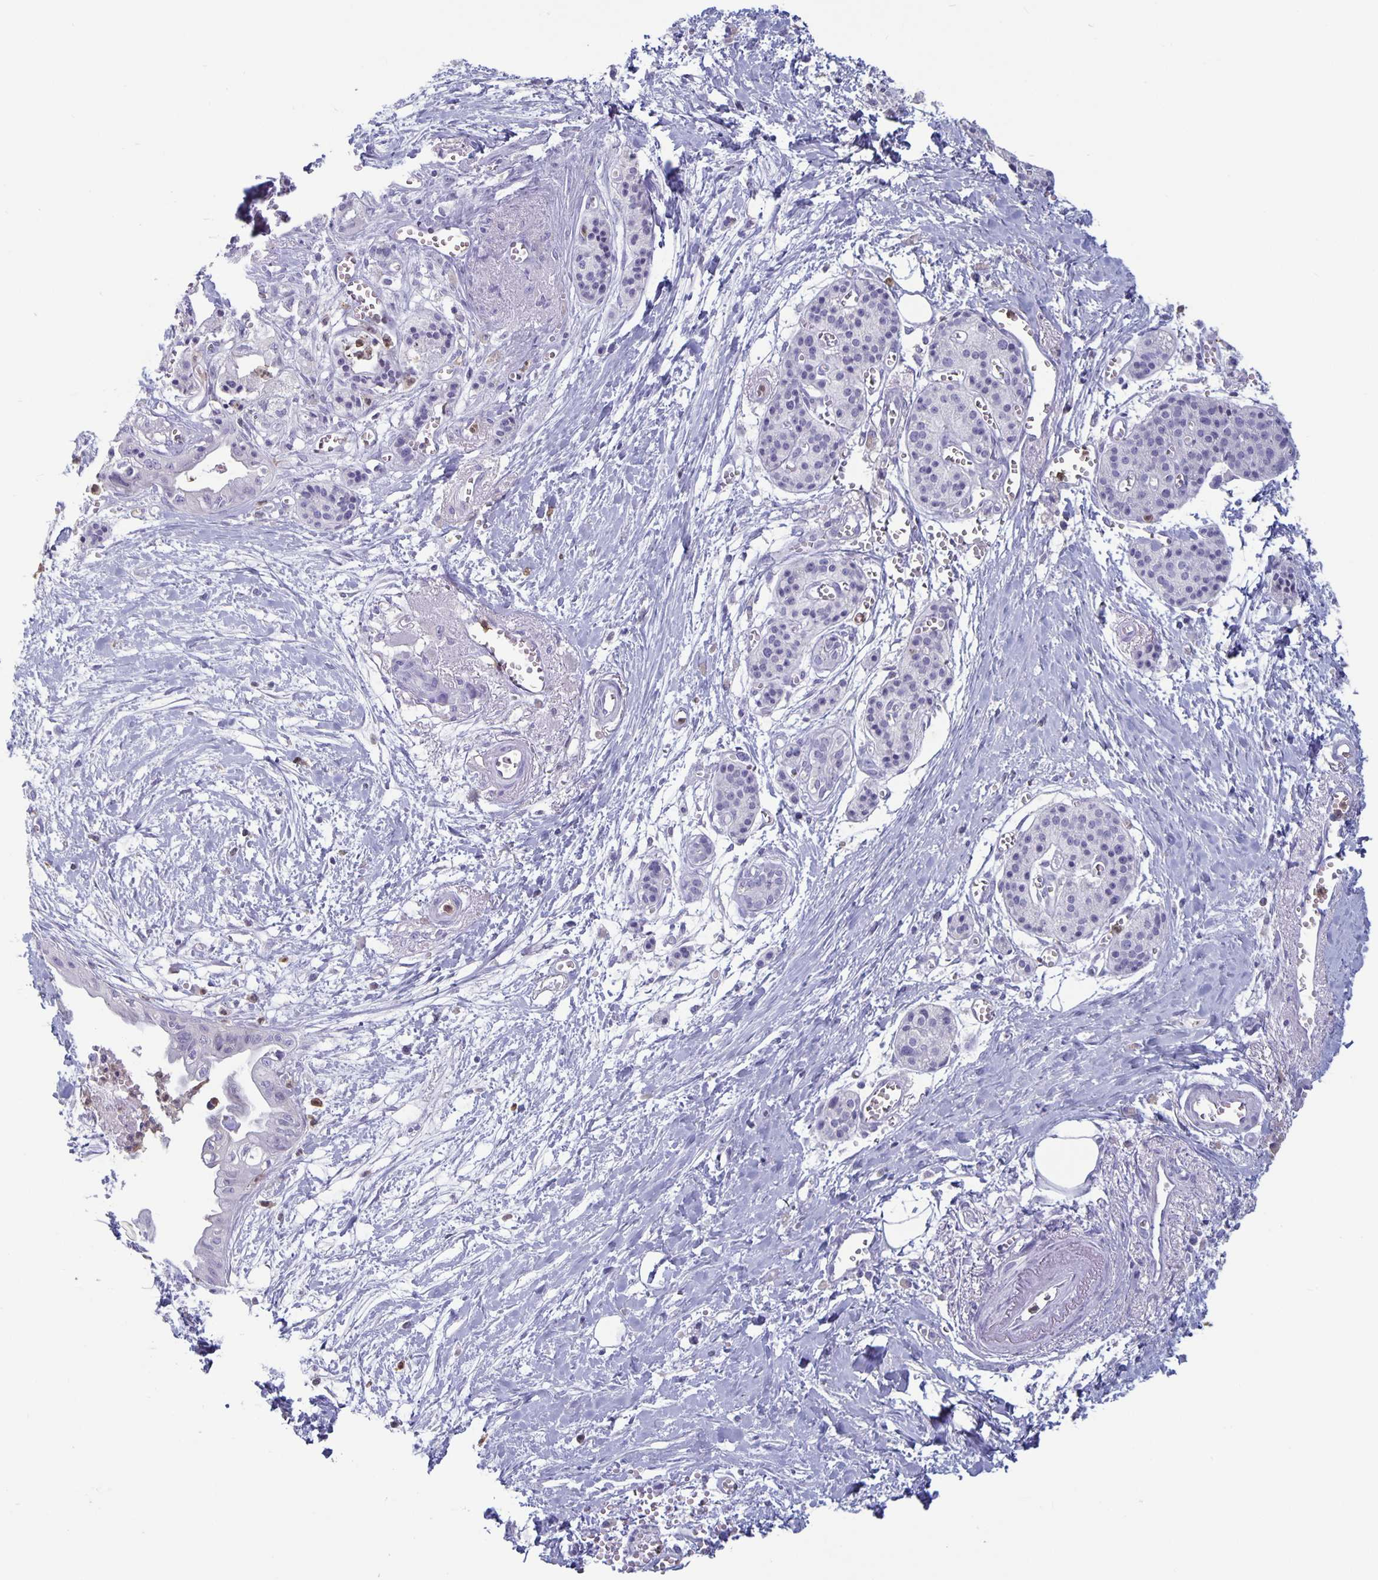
{"staining": {"intensity": "negative", "quantity": "none", "location": "none"}, "tissue": "pancreatic cancer", "cell_type": "Tumor cells", "image_type": "cancer", "snomed": [{"axis": "morphology", "description": "Adenocarcinoma, NOS"}, {"axis": "topography", "description": "Pancreas"}], "caption": "The IHC histopathology image has no significant expression in tumor cells of pancreatic cancer tissue.", "gene": "PLCB3", "patient": {"sex": "male", "age": 71}}